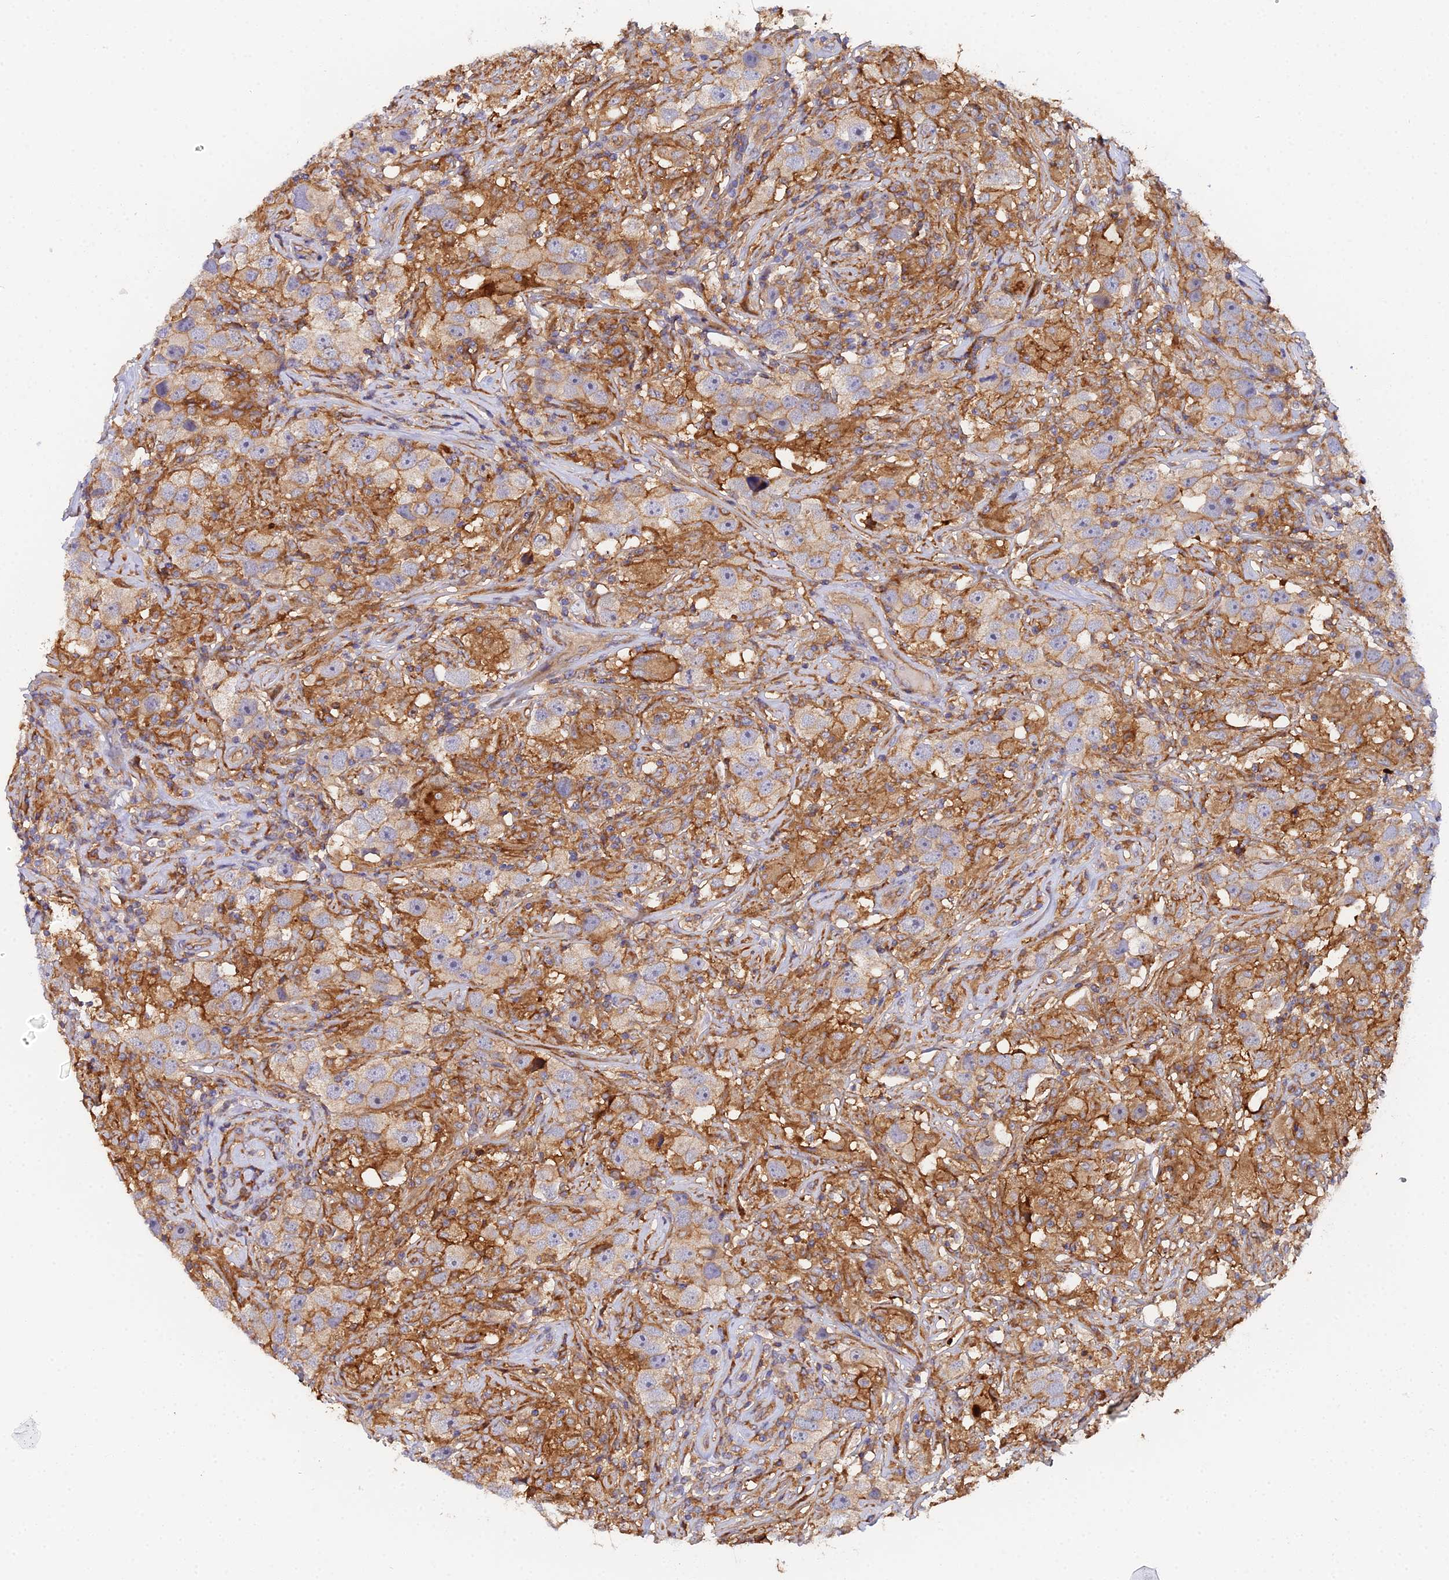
{"staining": {"intensity": "moderate", "quantity": ">75%", "location": "cytoplasmic/membranous"}, "tissue": "testis cancer", "cell_type": "Tumor cells", "image_type": "cancer", "snomed": [{"axis": "morphology", "description": "Seminoma, NOS"}, {"axis": "topography", "description": "Testis"}], "caption": "Protein expression analysis of human testis cancer reveals moderate cytoplasmic/membranous staining in about >75% of tumor cells.", "gene": "GNG5B", "patient": {"sex": "male", "age": 49}}